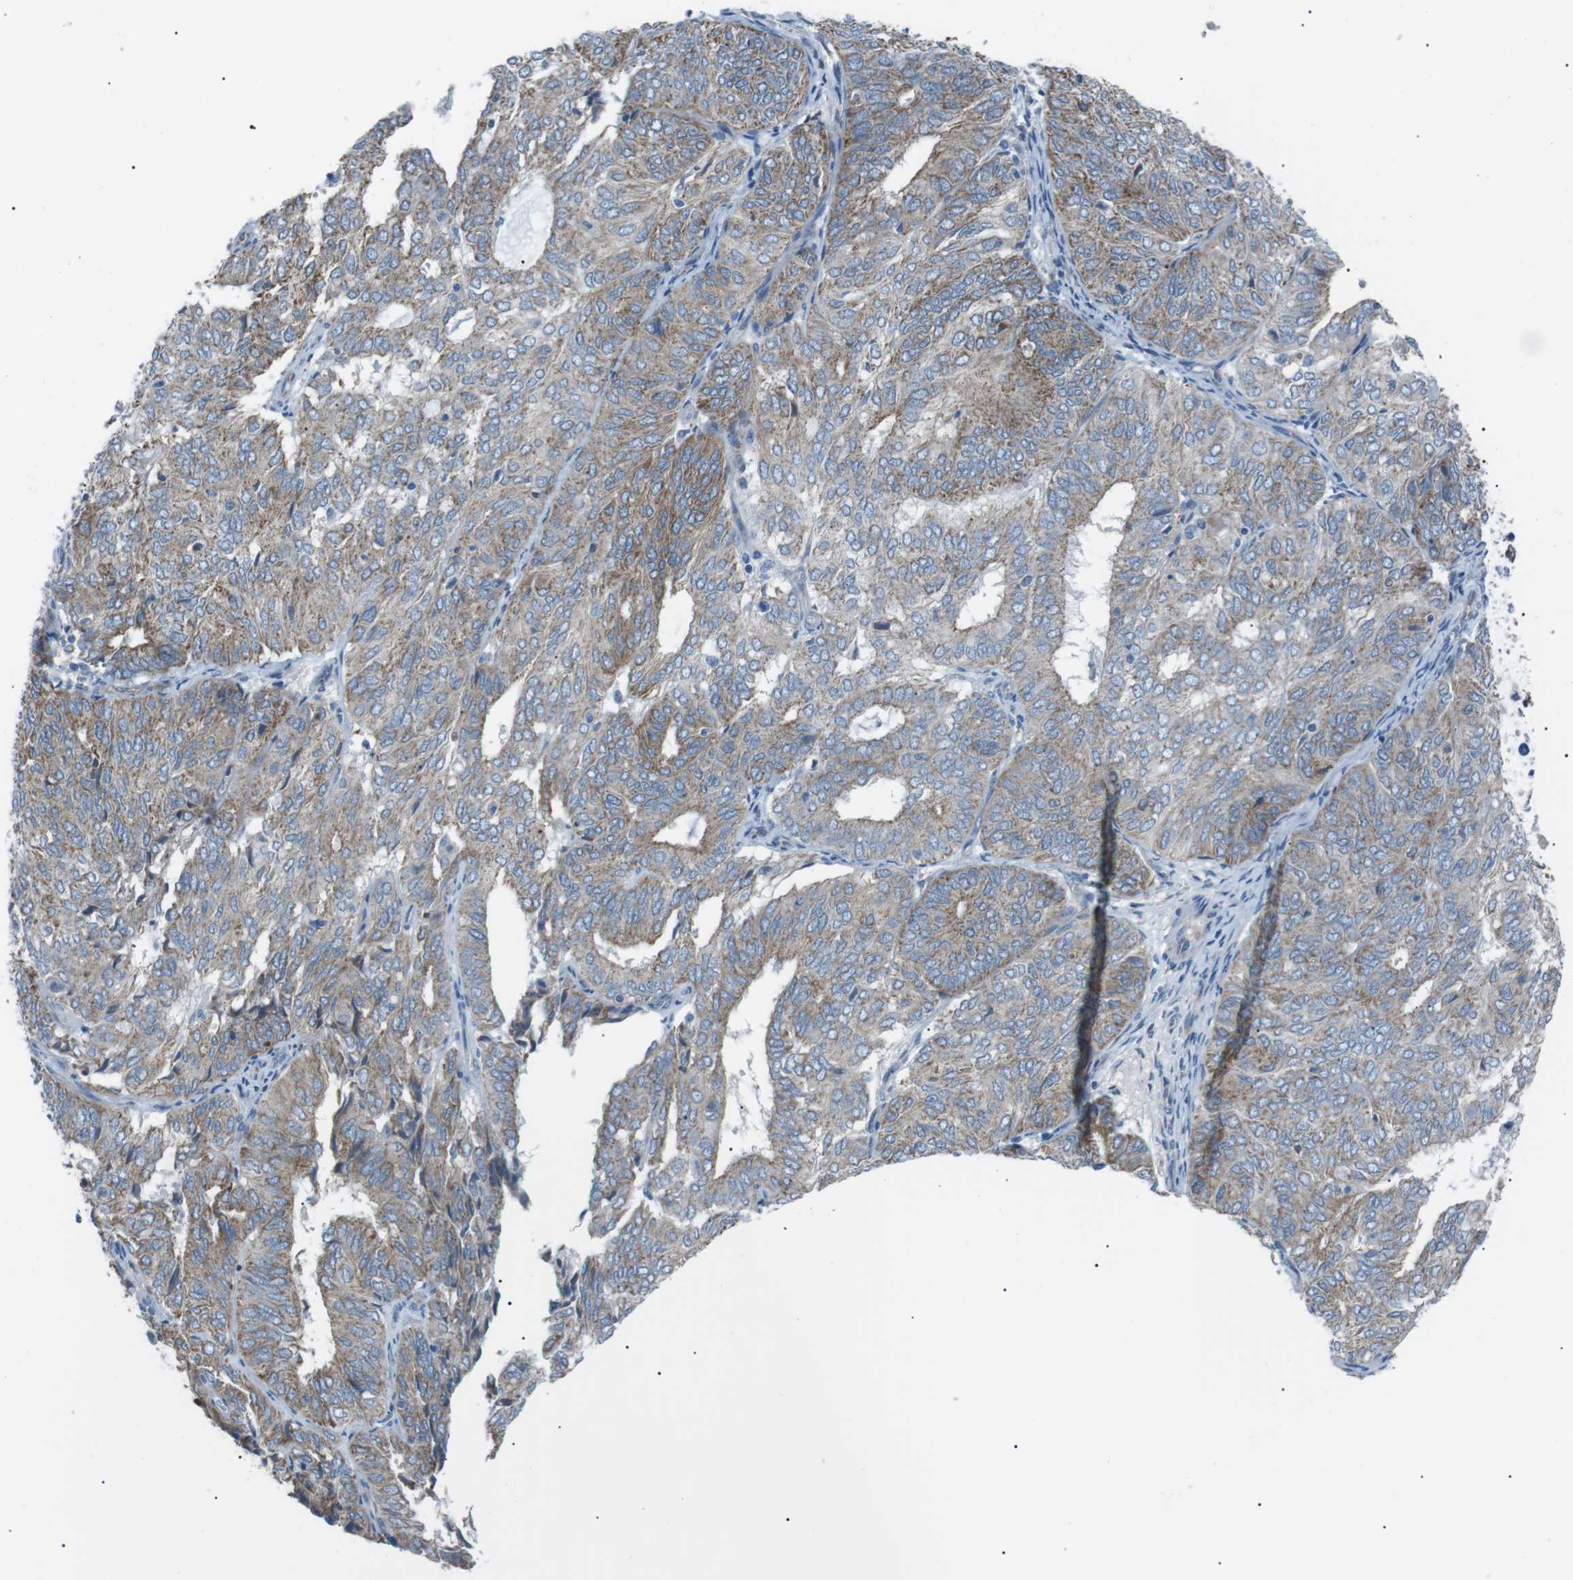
{"staining": {"intensity": "moderate", "quantity": "25%-75%", "location": "cytoplasmic/membranous"}, "tissue": "endometrial cancer", "cell_type": "Tumor cells", "image_type": "cancer", "snomed": [{"axis": "morphology", "description": "Adenocarcinoma, NOS"}, {"axis": "topography", "description": "Uterus"}], "caption": "Endometrial cancer was stained to show a protein in brown. There is medium levels of moderate cytoplasmic/membranous positivity in about 25%-75% of tumor cells. Nuclei are stained in blue.", "gene": "MTARC2", "patient": {"sex": "female", "age": 60}}